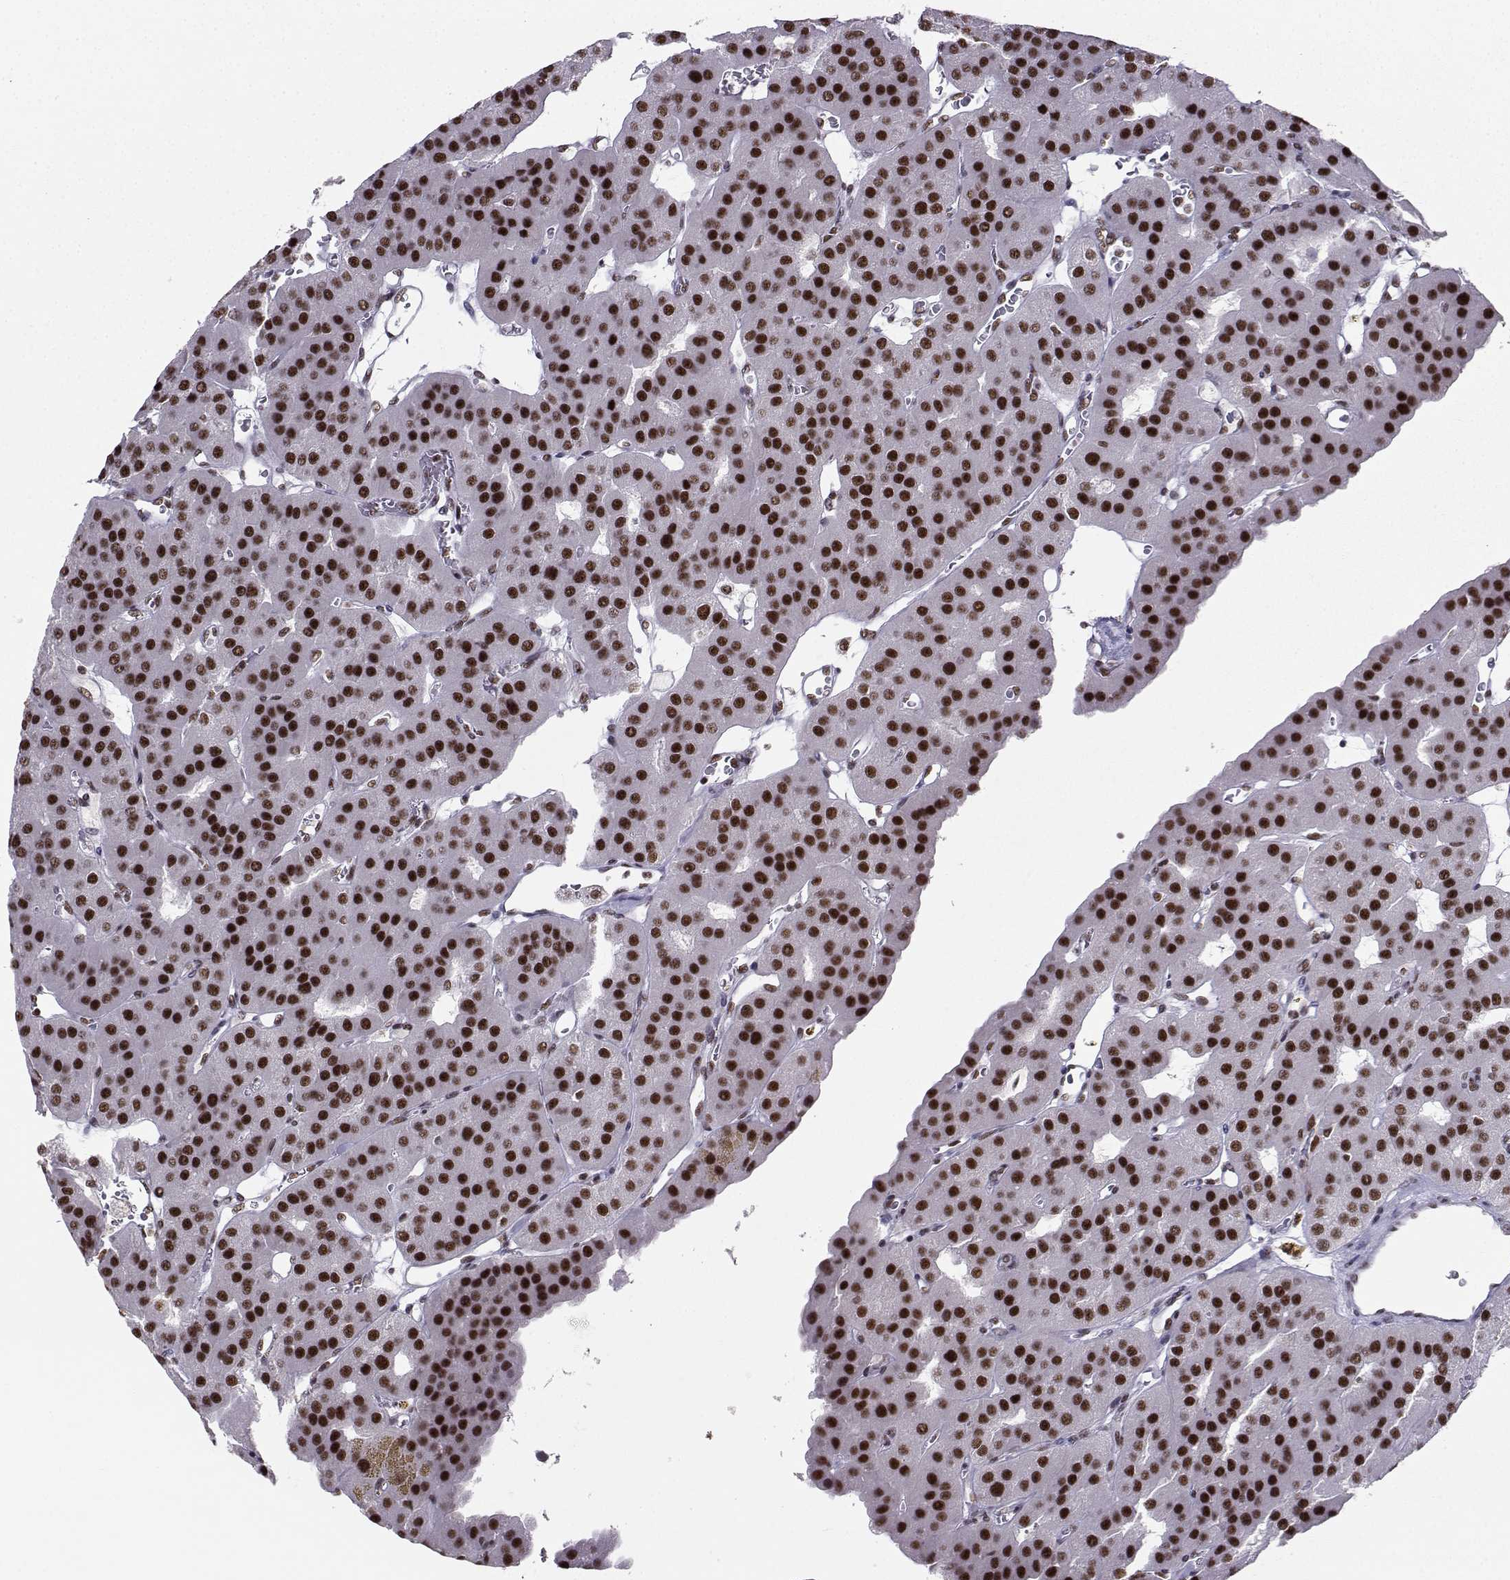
{"staining": {"intensity": "strong", "quantity": ">75%", "location": "nuclear"}, "tissue": "parathyroid gland", "cell_type": "Glandular cells", "image_type": "normal", "snomed": [{"axis": "morphology", "description": "Normal tissue, NOS"}, {"axis": "morphology", "description": "Adenoma, NOS"}, {"axis": "topography", "description": "Parathyroid gland"}], "caption": "Immunohistochemical staining of normal human parathyroid gland demonstrates >75% levels of strong nuclear protein staining in approximately >75% of glandular cells. The protein is shown in brown color, while the nuclei are stained blue.", "gene": "SNRPB2", "patient": {"sex": "female", "age": 86}}